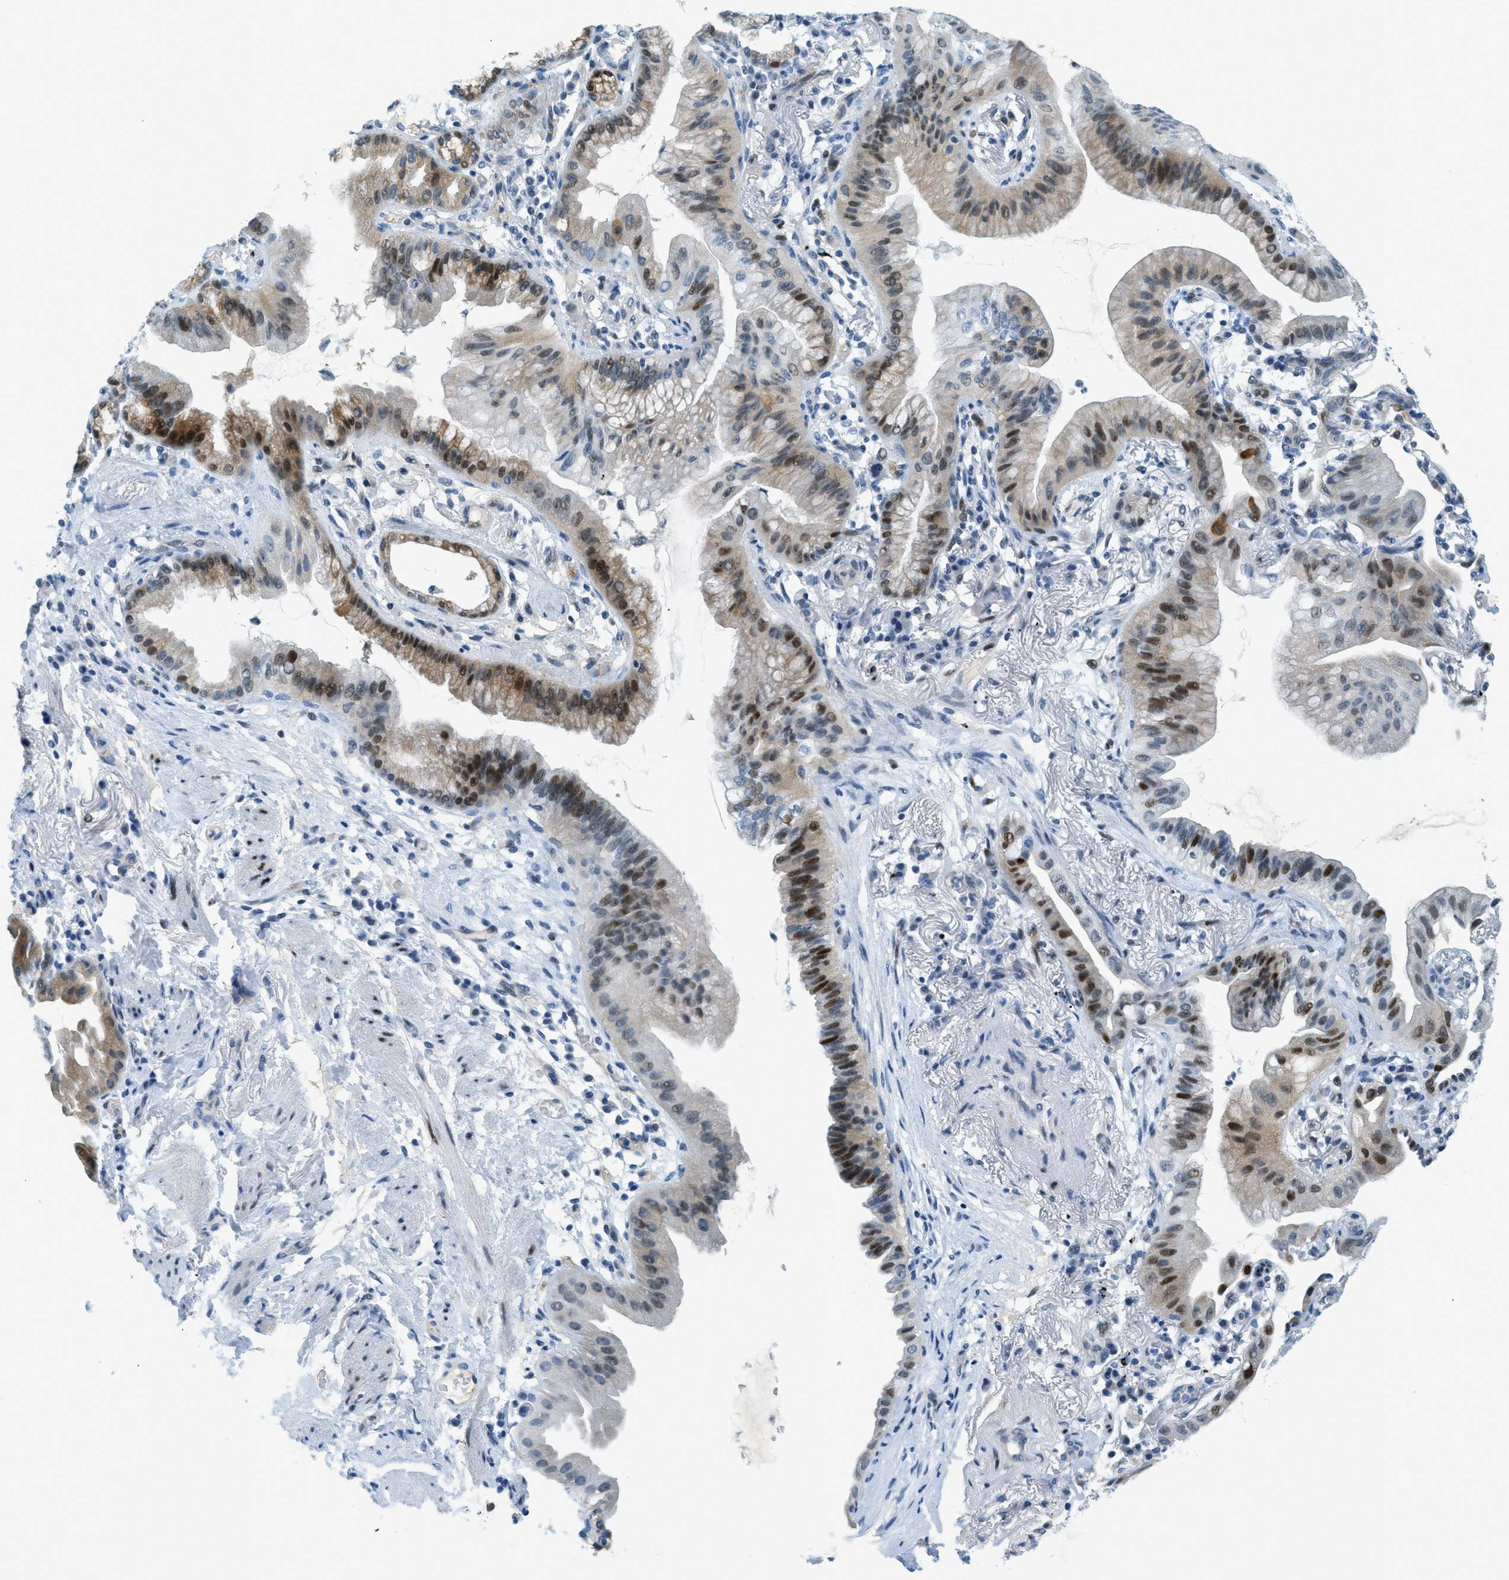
{"staining": {"intensity": "moderate", "quantity": "25%-75%", "location": "cytoplasmic/membranous,nuclear"}, "tissue": "lung cancer", "cell_type": "Tumor cells", "image_type": "cancer", "snomed": [{"axis": "morphology", "description": "Normal tissue, NOS"}, {"axis": "morphology", "description": "Adenocarcinoma, NOS"}, {"axis": "topography", "description": "Bronchus"}, {"axis": "topography", "description": "Lung"}], "caption": "Human lung cancer stained with a brown dye exhibits moderate cytoplasmic/membranous and nuclear positive staining in about 25%-75% of tumor cells.", "gene": "CYP4X1", "patient": {"sex": "female", "age": 70}}